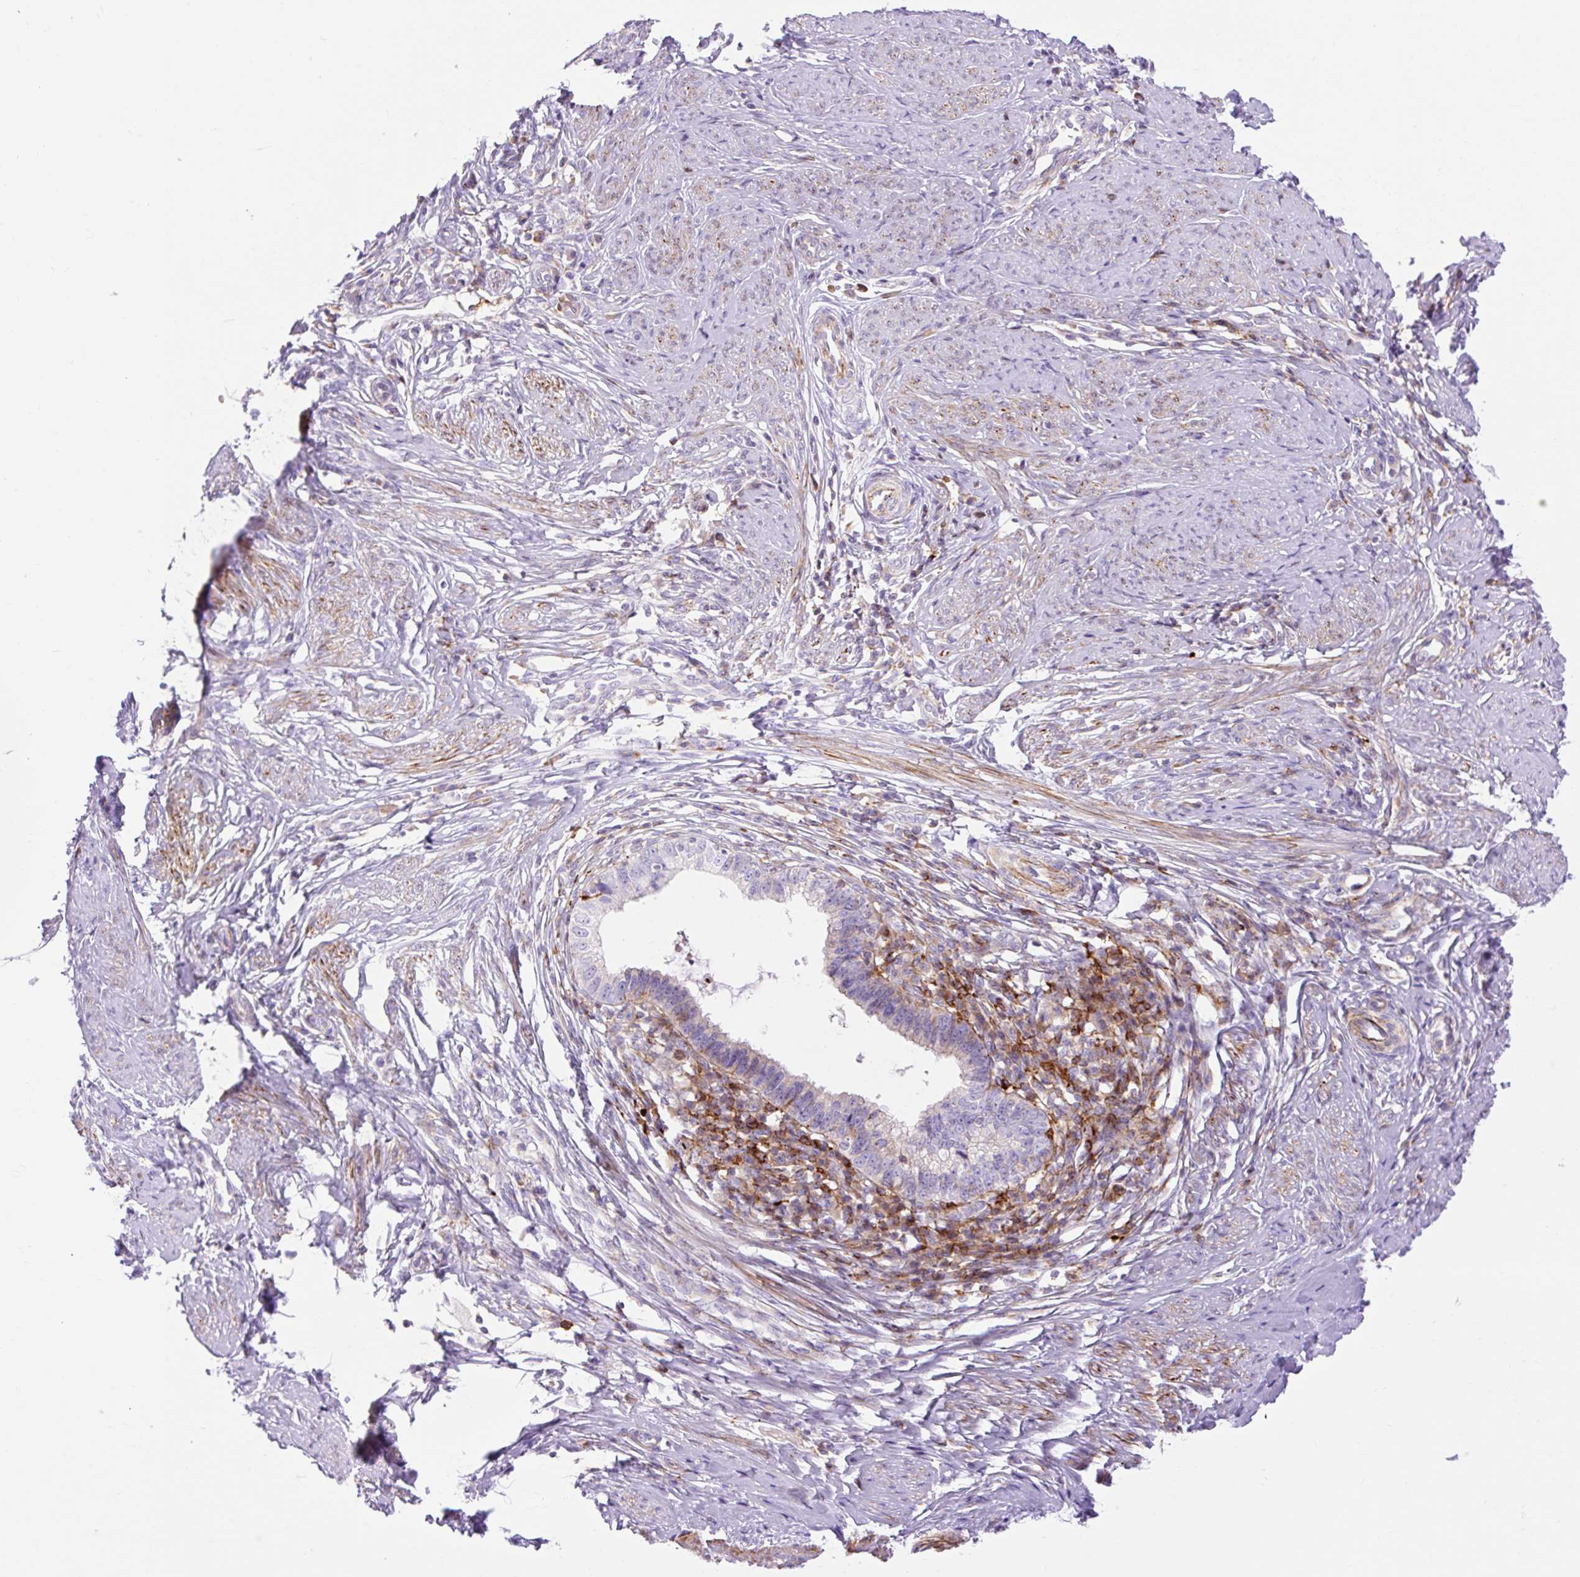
{"staining": {"intensity": "negative", "quantity": "none", "location": "none"}, "tissue": "cervical cancer", "cell_type": "Tumor cells", "image_type": "cancer", "snomed": [{"axis": "morphology", "description": "Adenocarcinoma, NOS"}, {"axis": "topography", "description": "Cervix"}], "caption": "An immunohistochemistry photomicrograph of cervical cancer is shown. There is no staining in tumor cells of cervical cancer.", "gene": "CORO7-PAM16", "patient": {"sex": "female", "age": 36}}